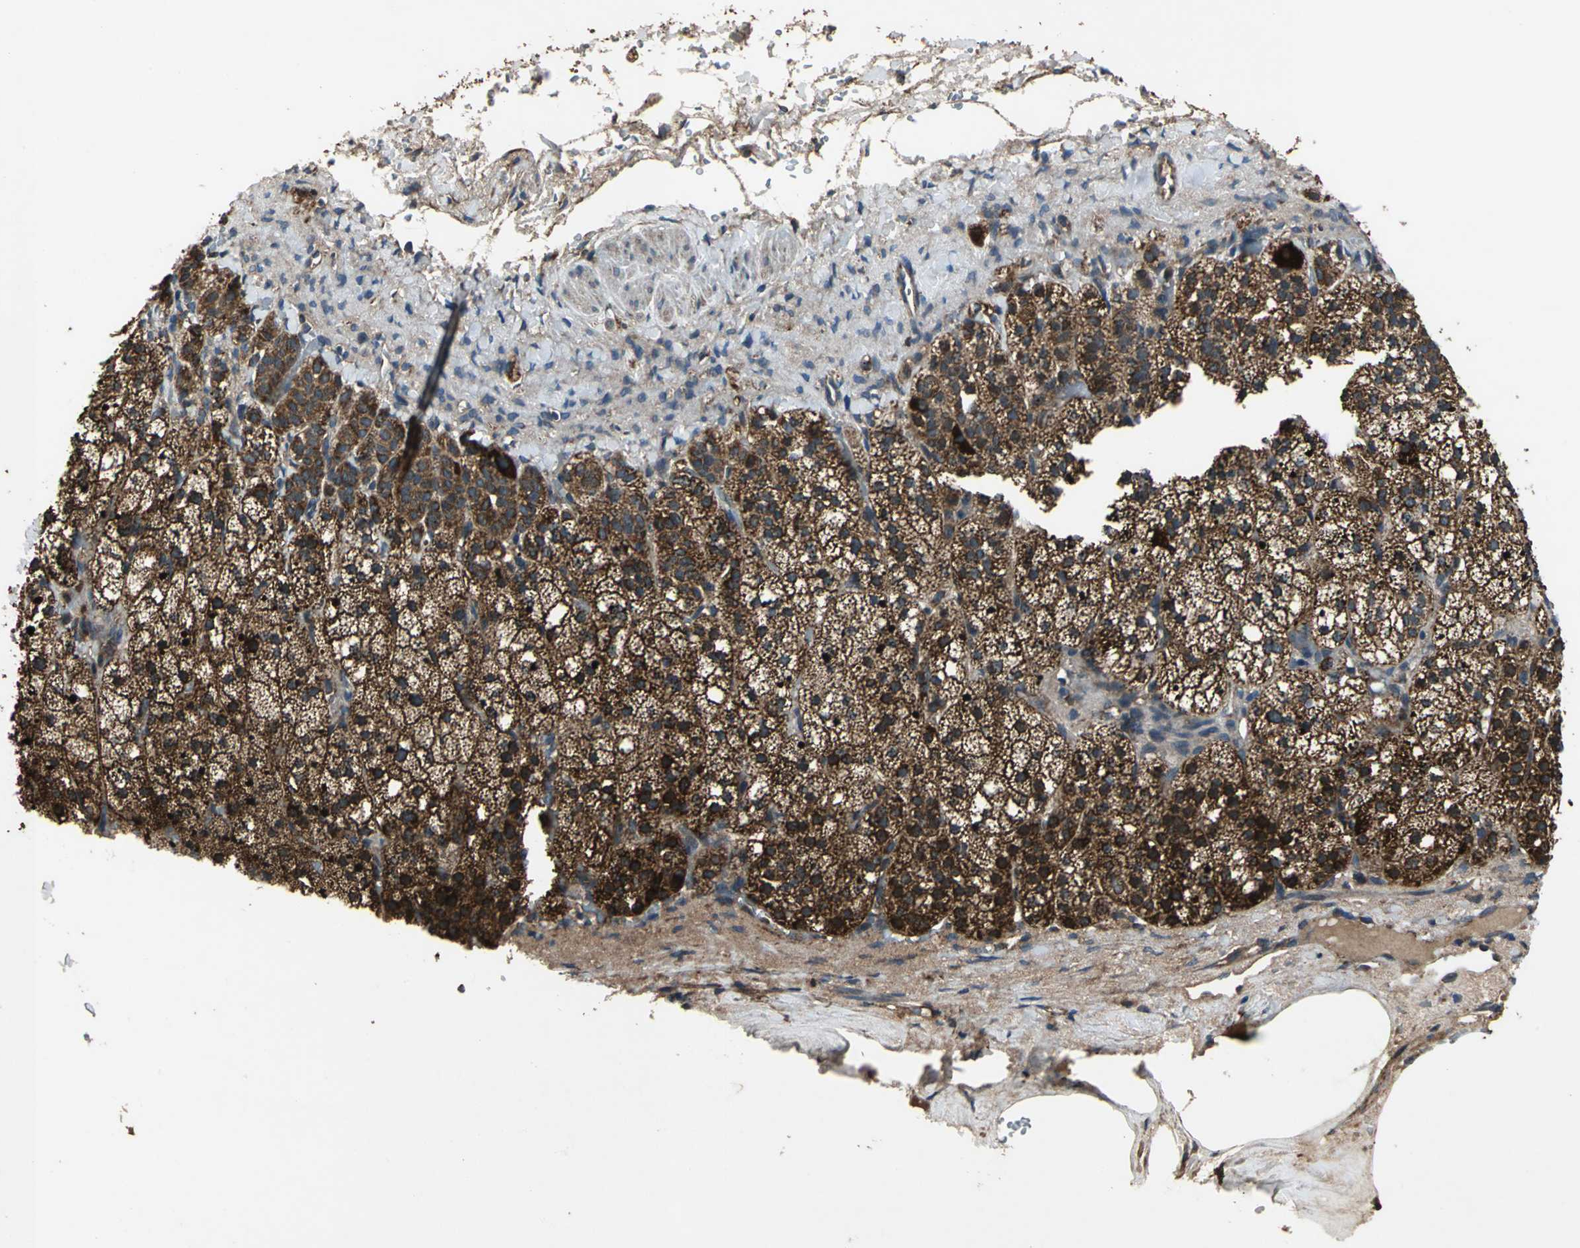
{"staining": {"intensity": "strong", "quantity": ">75%", "location": "cytoplasmic/membranous"}, "tissue": "adrenal gland", "cell_type": "Glandular cells", "image_type": "normal", "snomed": [{"axis": "morphology", "description": "Normal tissue, NOS"}, {"axis": "topography", "description": "Adrenal gland"}], "caption": "Immunohistochemistry histopathology image of unremarkable adrenal gland: human adrenal gland stained using IHC displays high levels of strong protein expression localized specifically in the cytoplasmic/membranous of glandular cells, appearing as a cytoplasmic/membranous brown color.", "gene": "ZNF608", "patient": {"sex": "male", "age": 35}}